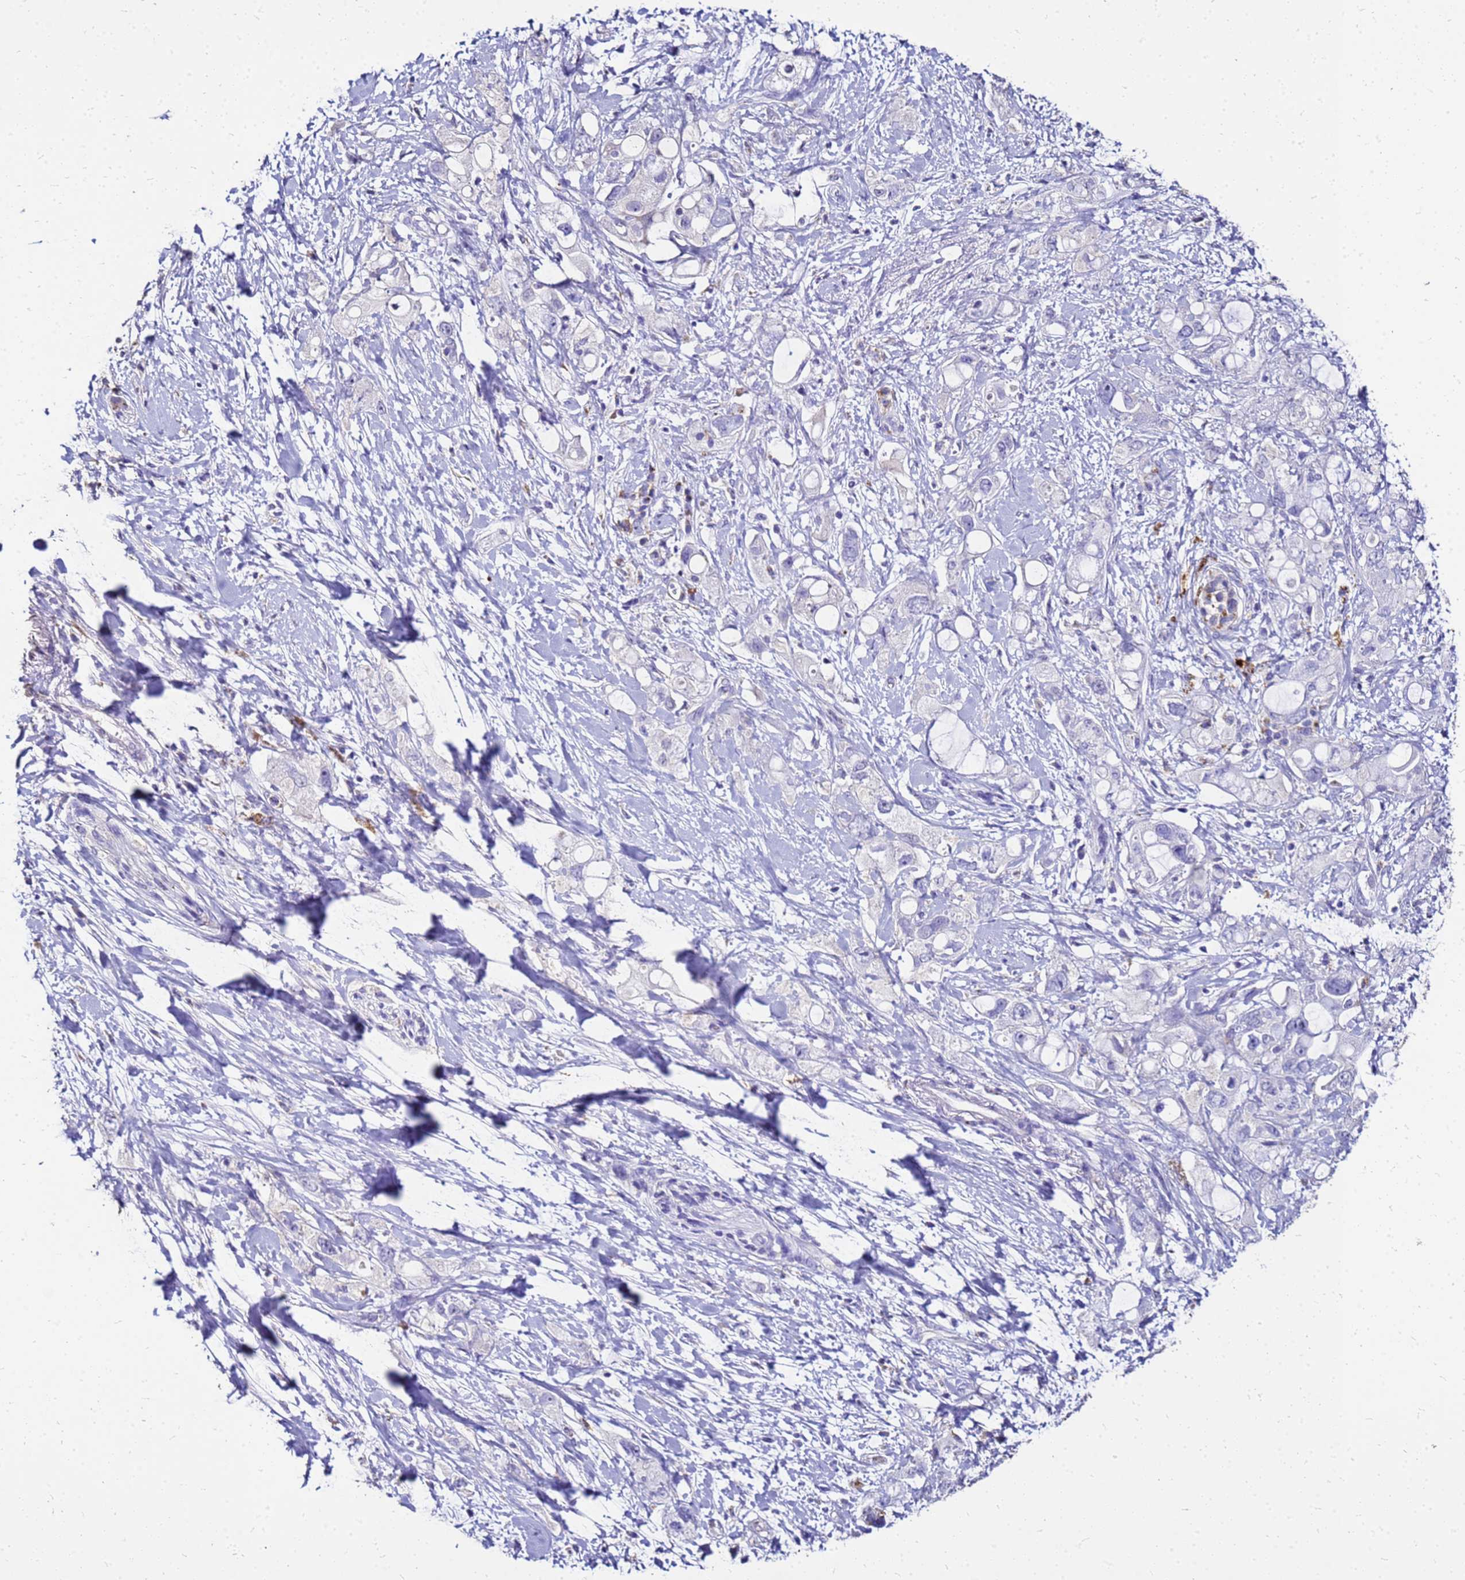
{"staining": {"intensity": "negative", "quantity": "none", "location": "none"}, "tissue": "pancreatic cancer", "cell_type": "Tumor cells", "image_type": "cancer", "snomed": [{"axis": "morphology", "description": "Adenocarcinoma, NOS"}, {"axis": "topography", "description": "Pancreas"}], "caption": "Image shows no protein positivity in tumor cells of pancreatic cancer (adenocarcinoma) tissue.", "gene": "S100A2", "patient": {"sex": "female", "age": 56}}